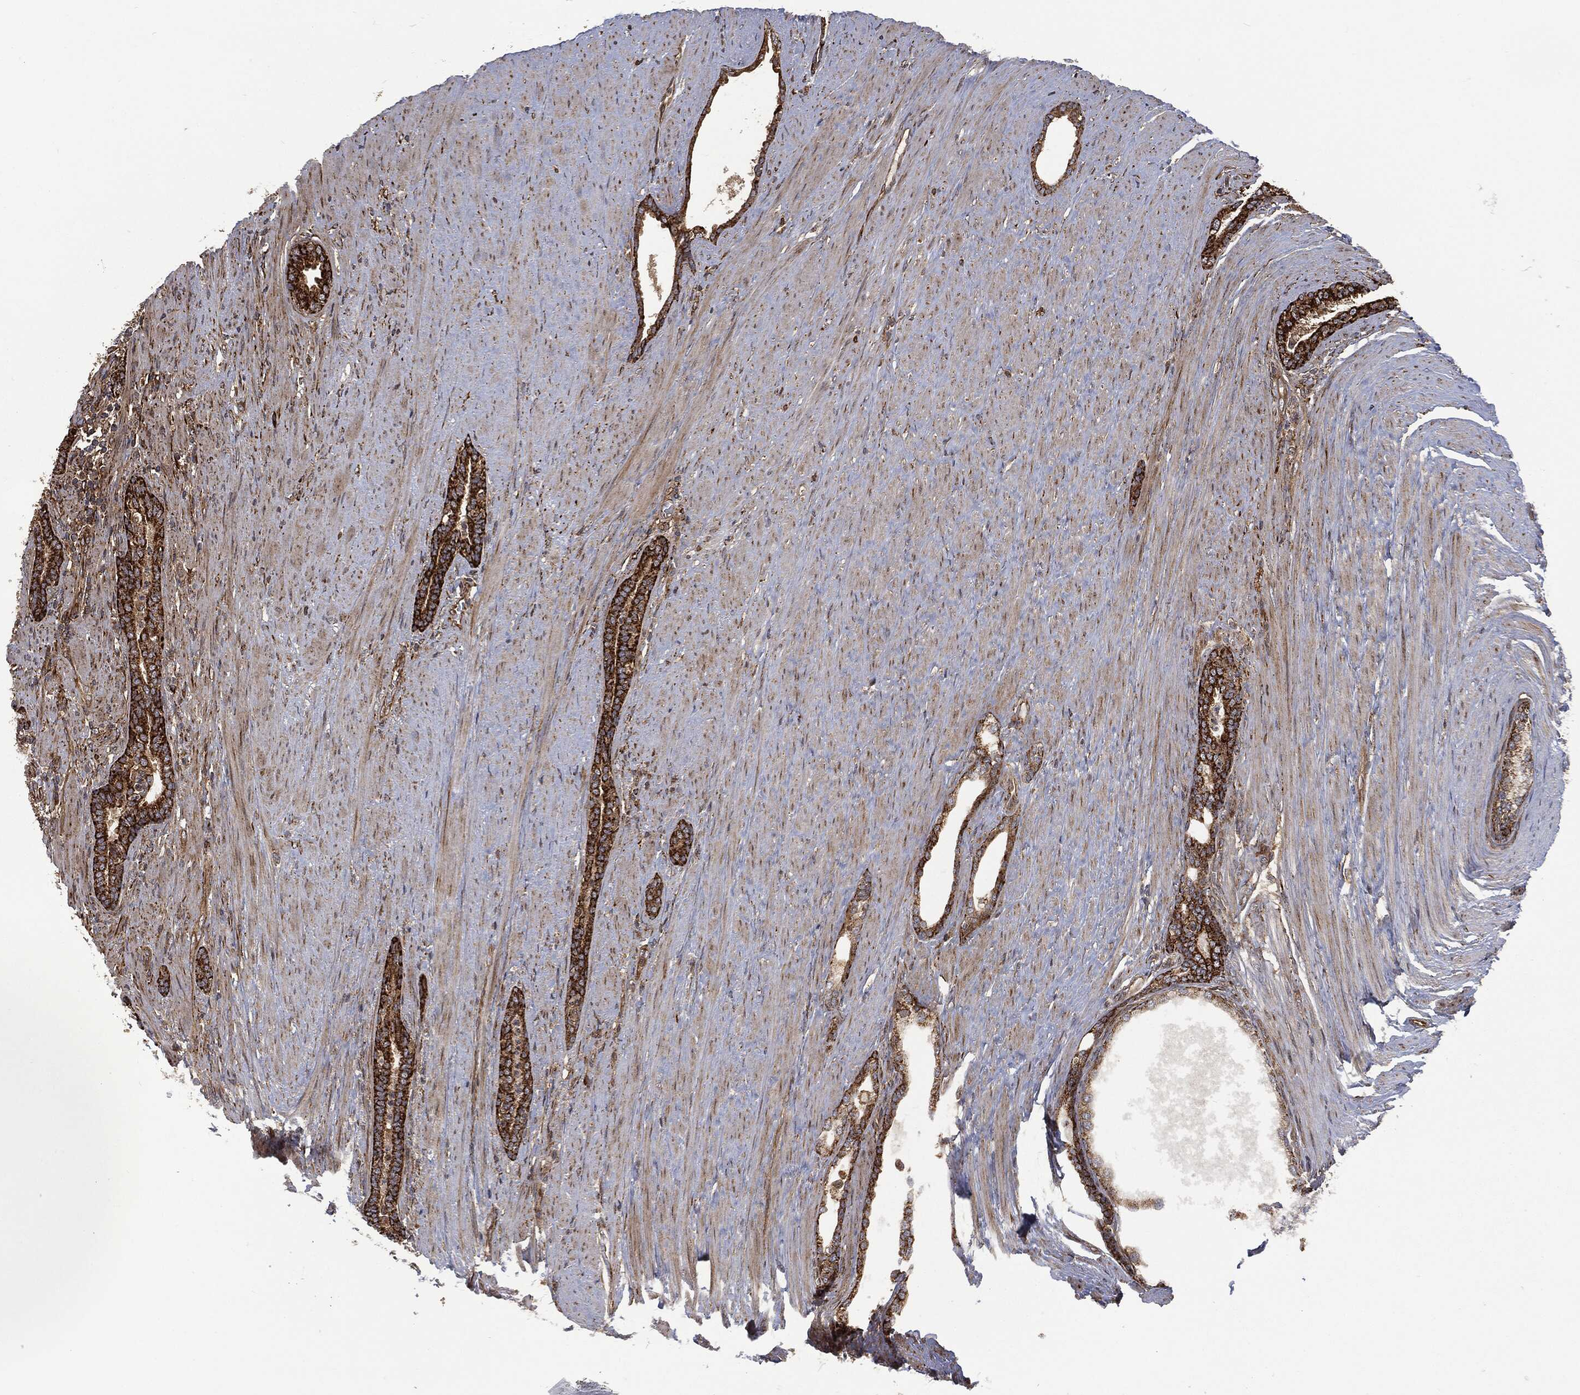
{"staining": {"intensity": "strong", "quantity": ">75%", "location": "cytoplasmic/membranous"}, "tissue": "prostate cancer", "cell_type": "Tumor cells", "image_type": "cancer", "snomed": [{"axis": "morphology", "description": "Adenocarcinoma, Low grade"}, {"axis": "topography", "description": "Prostate"}], "caption": "Strong cytoplasmic/membranous protein expression is present in about >75% of tumor cells in prostate adenocarcinoma (low-grade). The staining is performed using DAB brown chromogen to label protein expression. The nuclei are counter-stained blue using hematoxylin.", "gene": "RFTN1", "patient": {"sex": "male", "age": 68}}